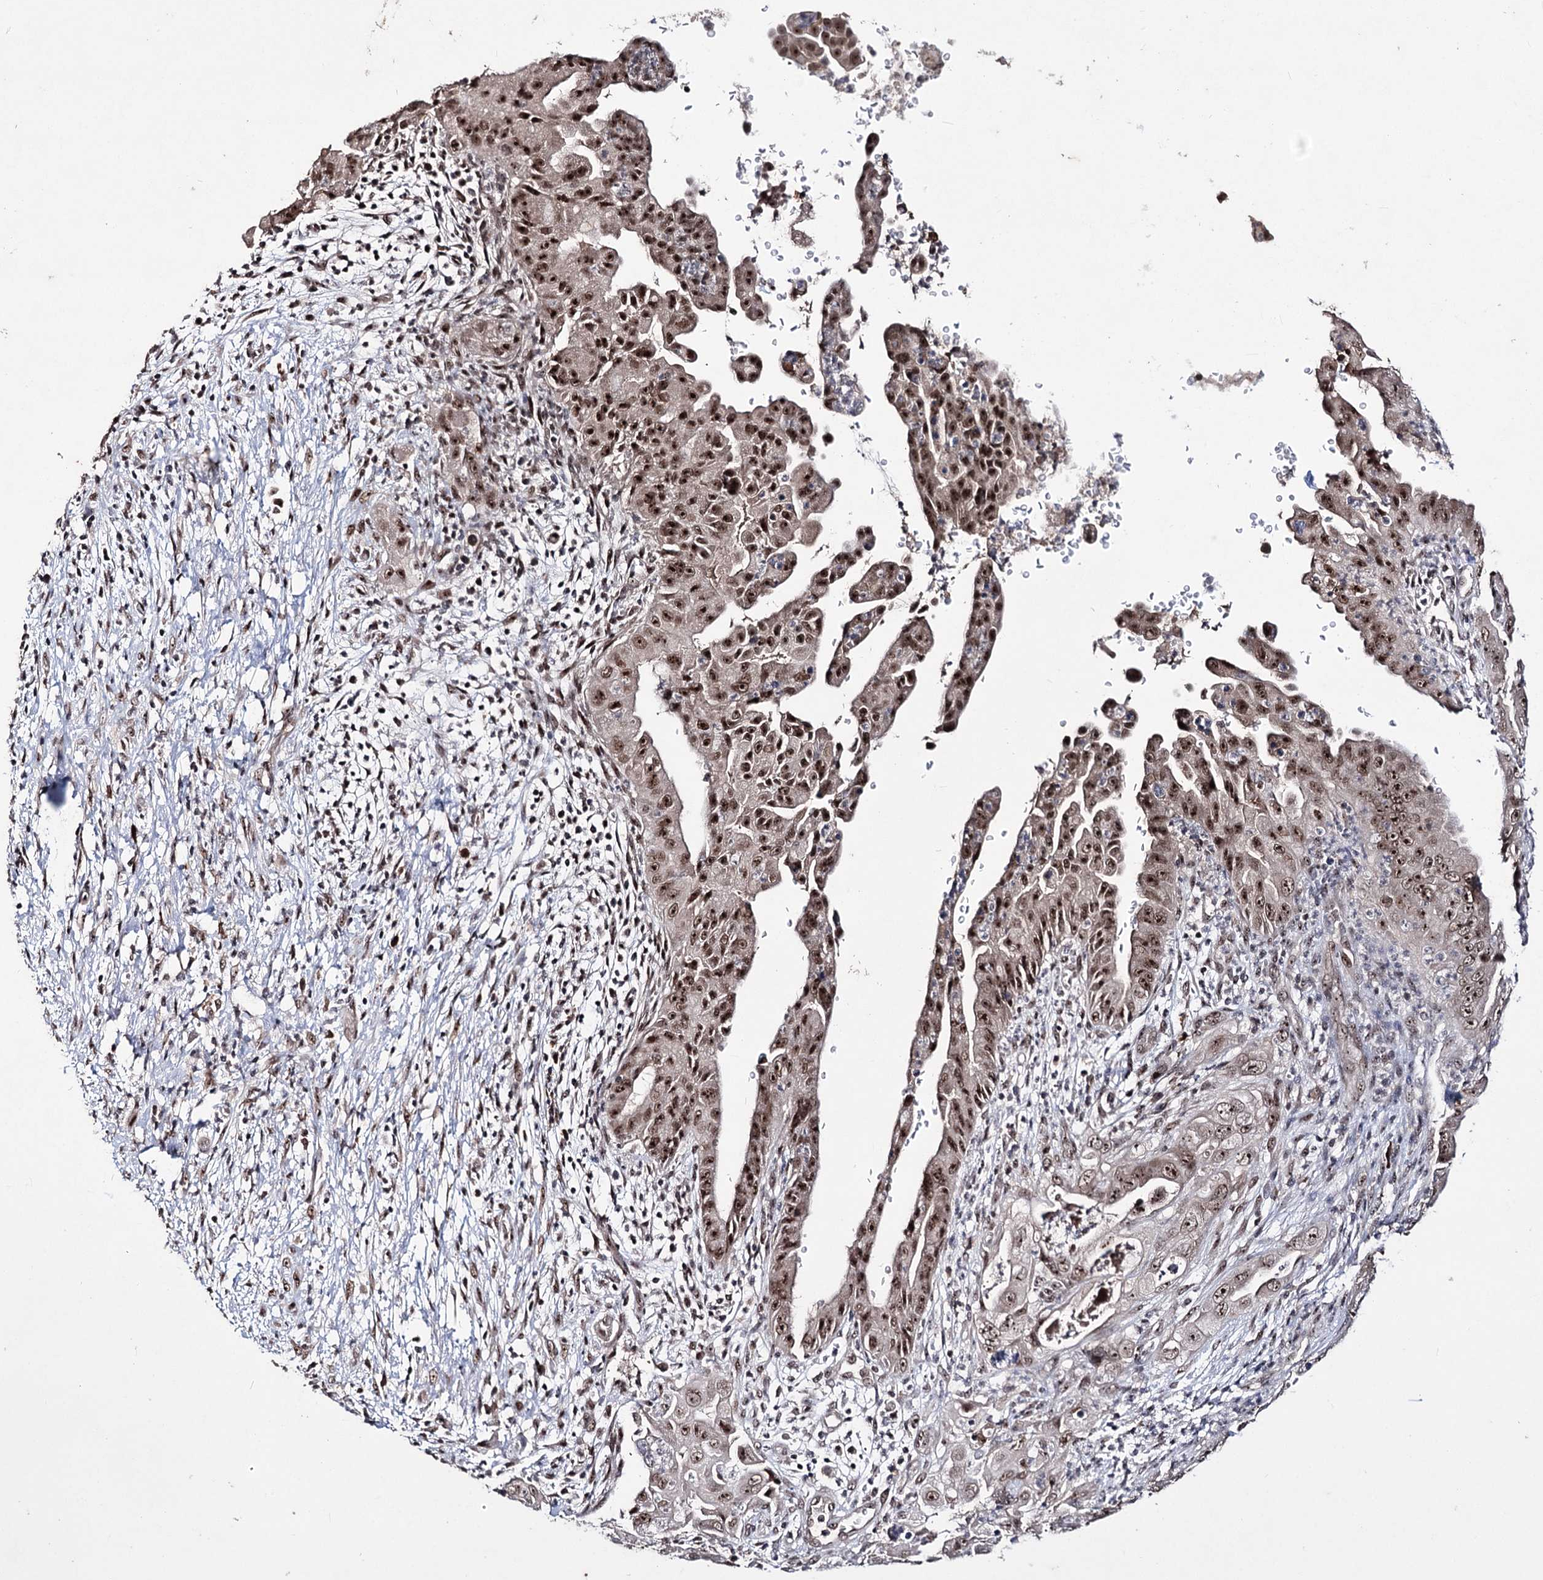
{"staining": {"intensity": "moderate", "quantity": ">75%", "location": "nuclear"}, "tissue": "pancreatic cancer", "cell_type": "Tumor cells", "image_type": "cancer", "snomed": [{"axis": "morphology", "description": "Adenocarcinoma, NOS"}, {"axis": "topography", "description": "Pancreas"}], "caption": "There is medium levels of moderate nuclear staining in tumor cells of adenocarcinoma (pancreatic), as demonstrated by immunohistochemical staining (brown color).", "gene": "VGLL4", "patient": {"sex": "female", "age": 78}}